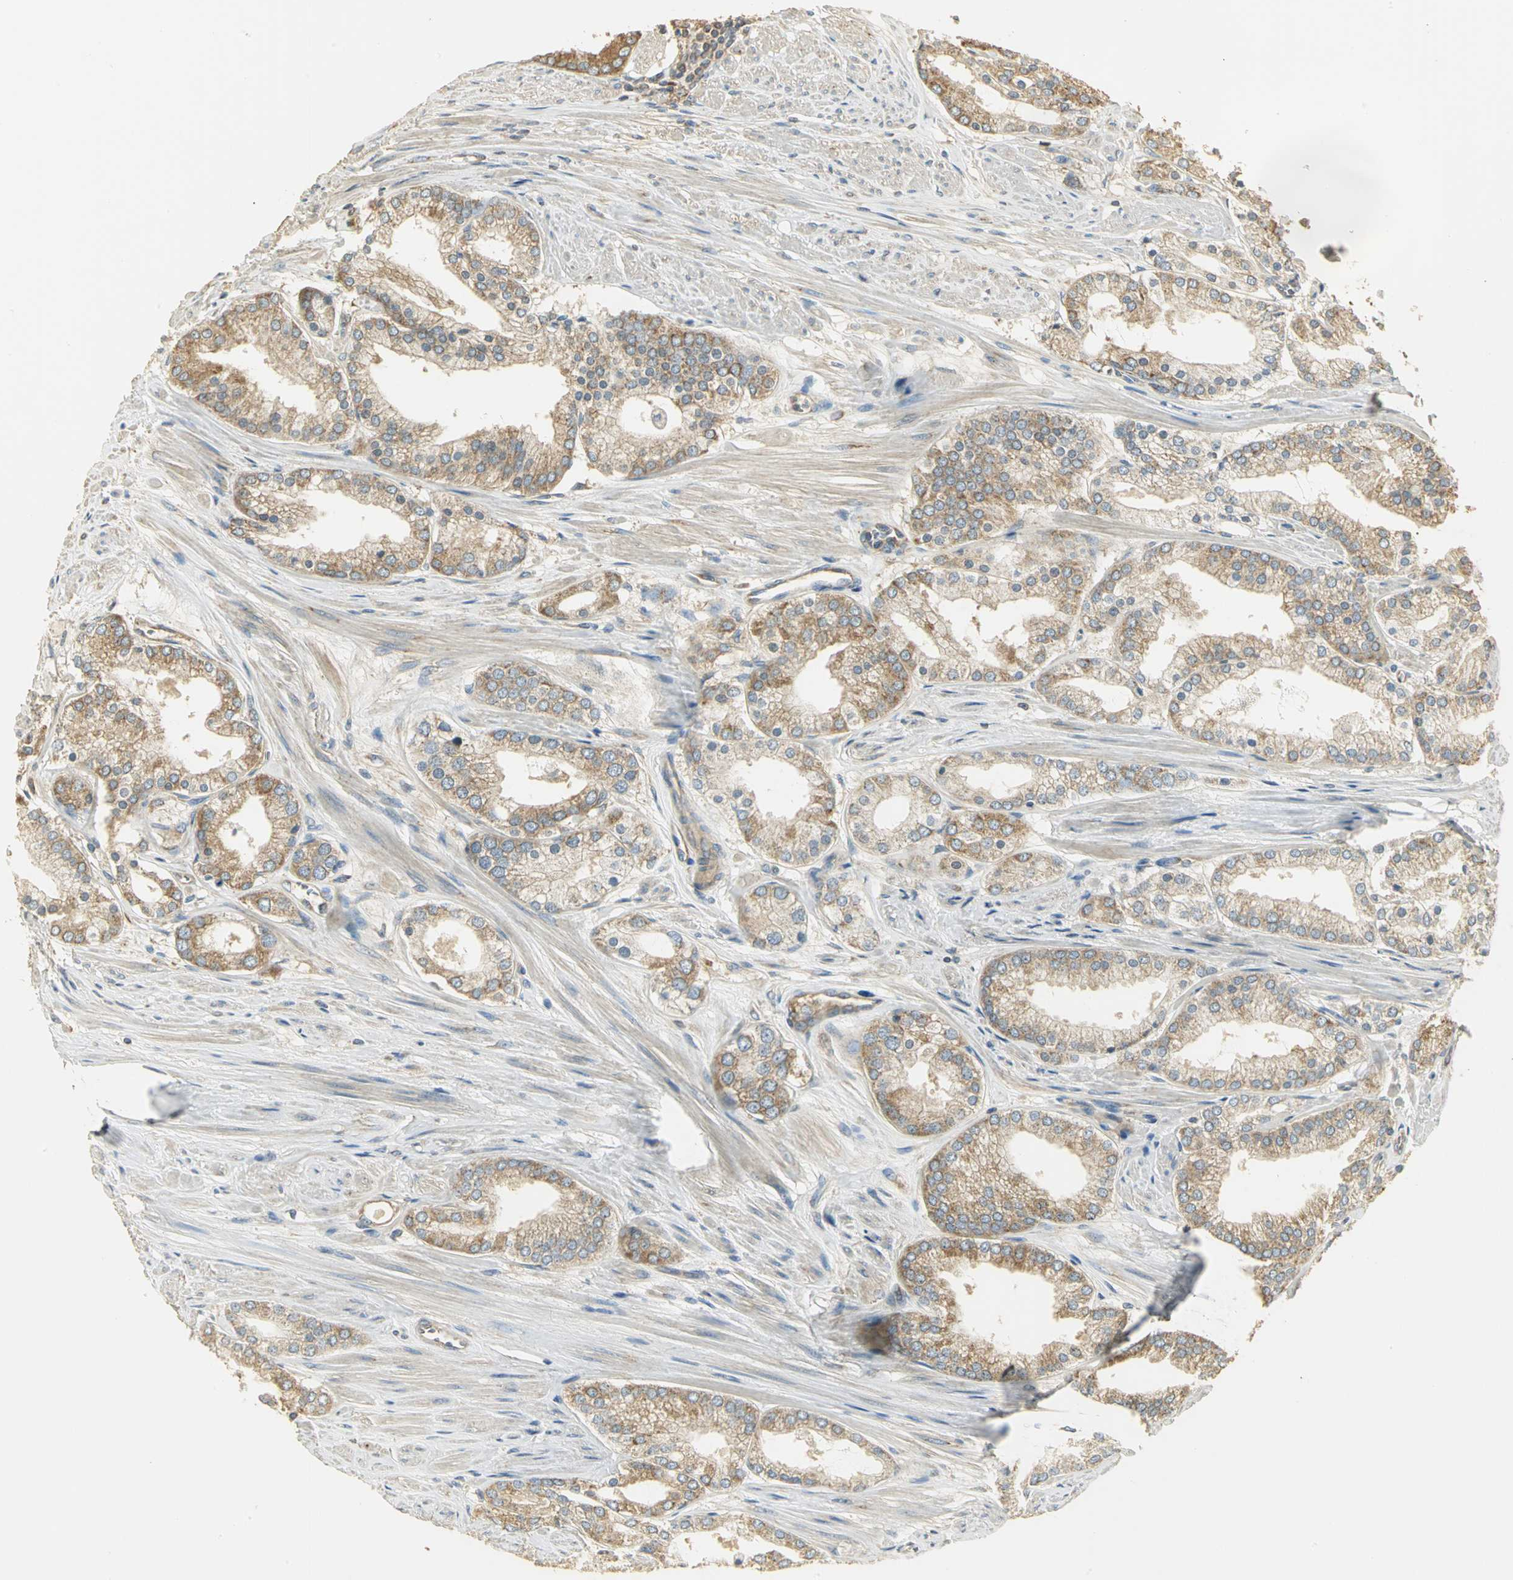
{"staining": {"intensity": "moderate", "quantity": ">75%", "location": "cytoplasmic/membranous"}, "tissue": "prostate cancer", "cell_type": "Tumor cells", "image_type": "cancer", "snomed": [{"axis": "morphology", "description": "Adenocarcinoma, High grade"}, {"axis": "topography", "description": "Prostate"}], "caption": "Adenocarcinoma (high-grade) (prostate) stained with a protein marker shows moderate staining in tumor cells.", "gene": "RARS1", "patient": {"sex": "male", "age": 61}}